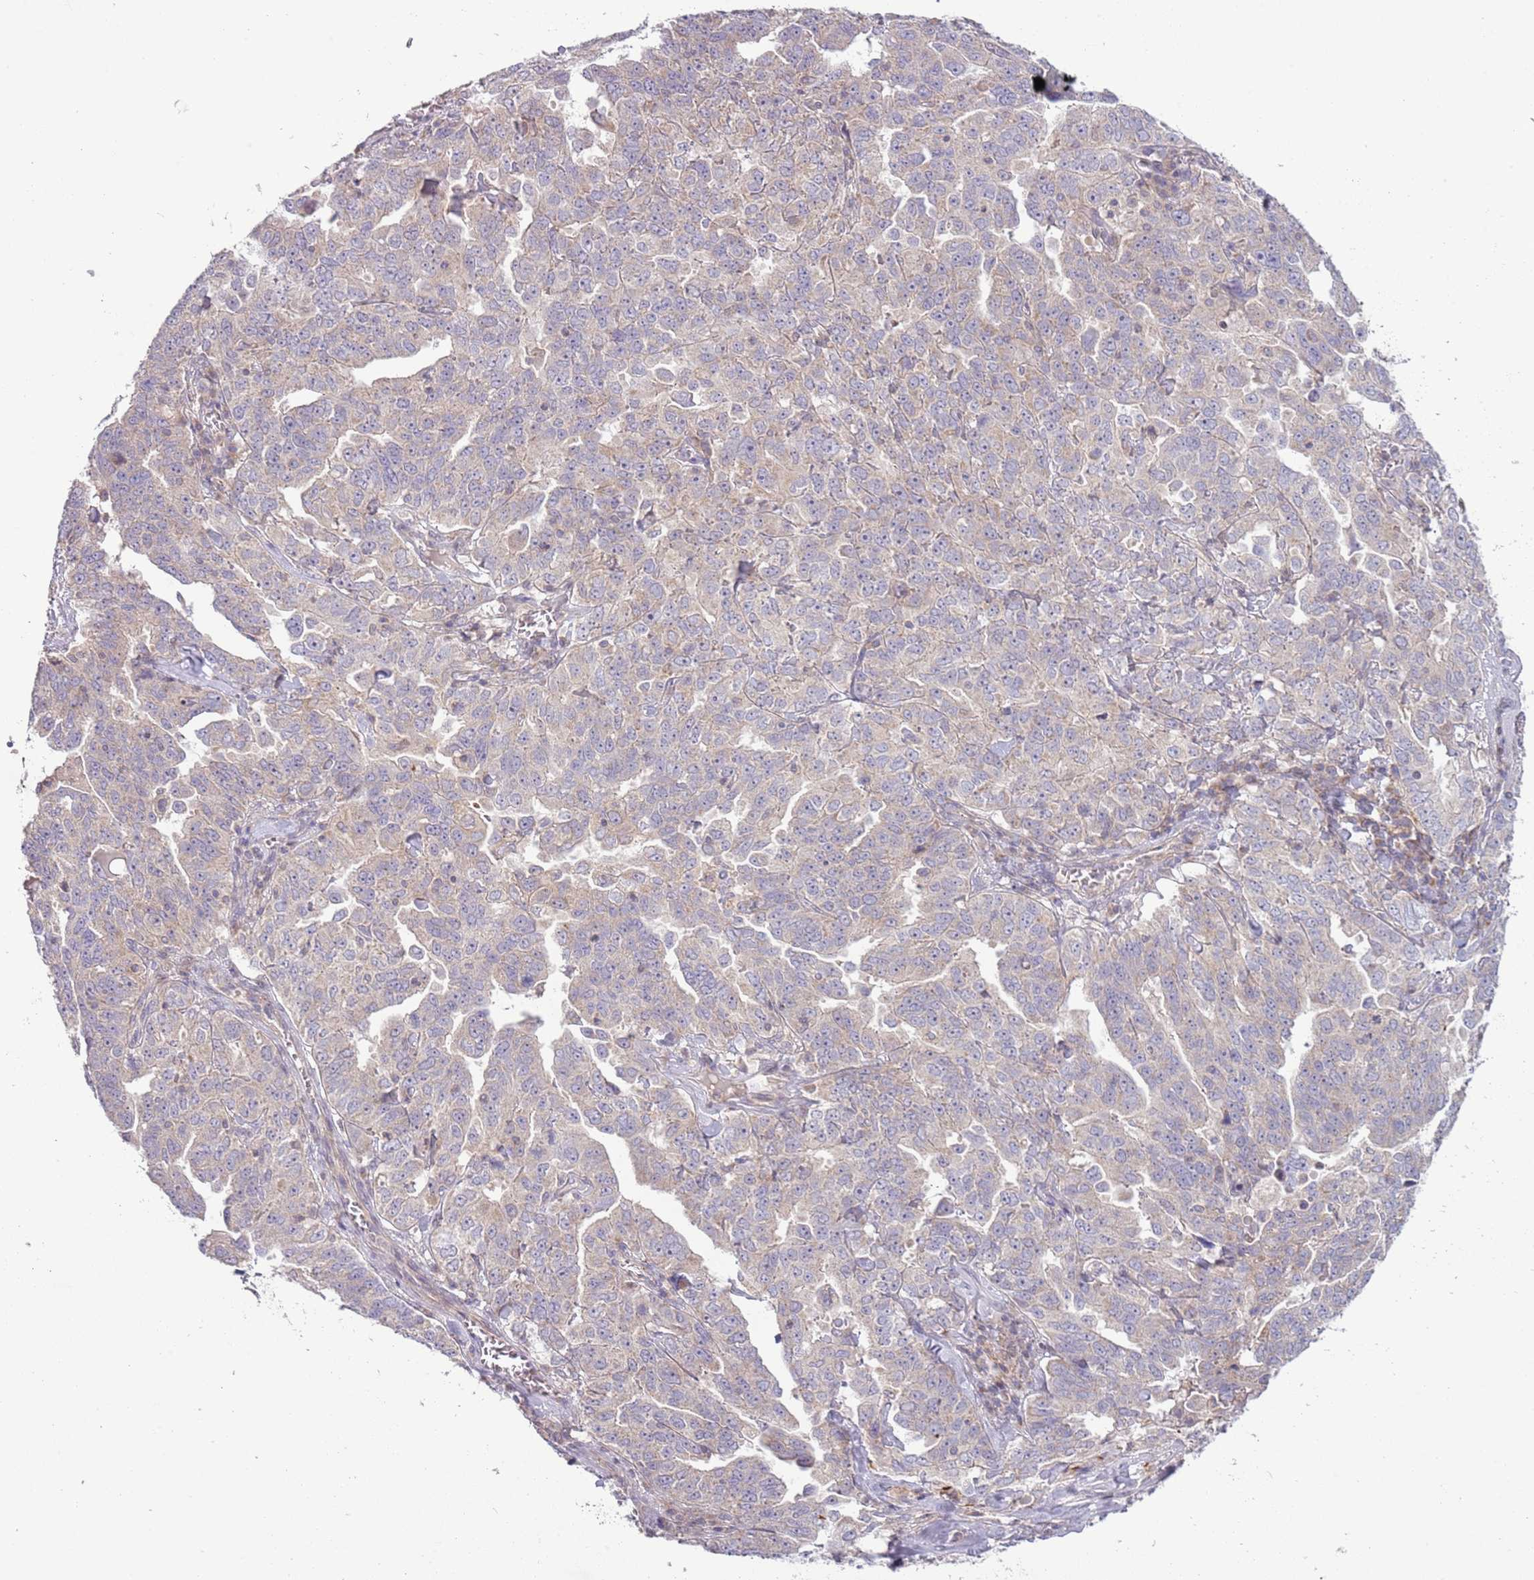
{"staining": {"intensity": "weak", "quantity": "<25%", "location": "cytoplasmic/membranous"}, "tissue": "ovarian cancer", "cell_type": "Tumor cells", "image_type": "cancer", "snomed": [{"axis": "morphology", "description": "Carcinoma, endometroid"}, {"axis": "topography", "description": "Ovary"}], "caption": "IHC of ovarian cancer reveals no positivity in tumor cells.", "gene": "DTD2", "patient": {"sex": "female", "age": 62}}